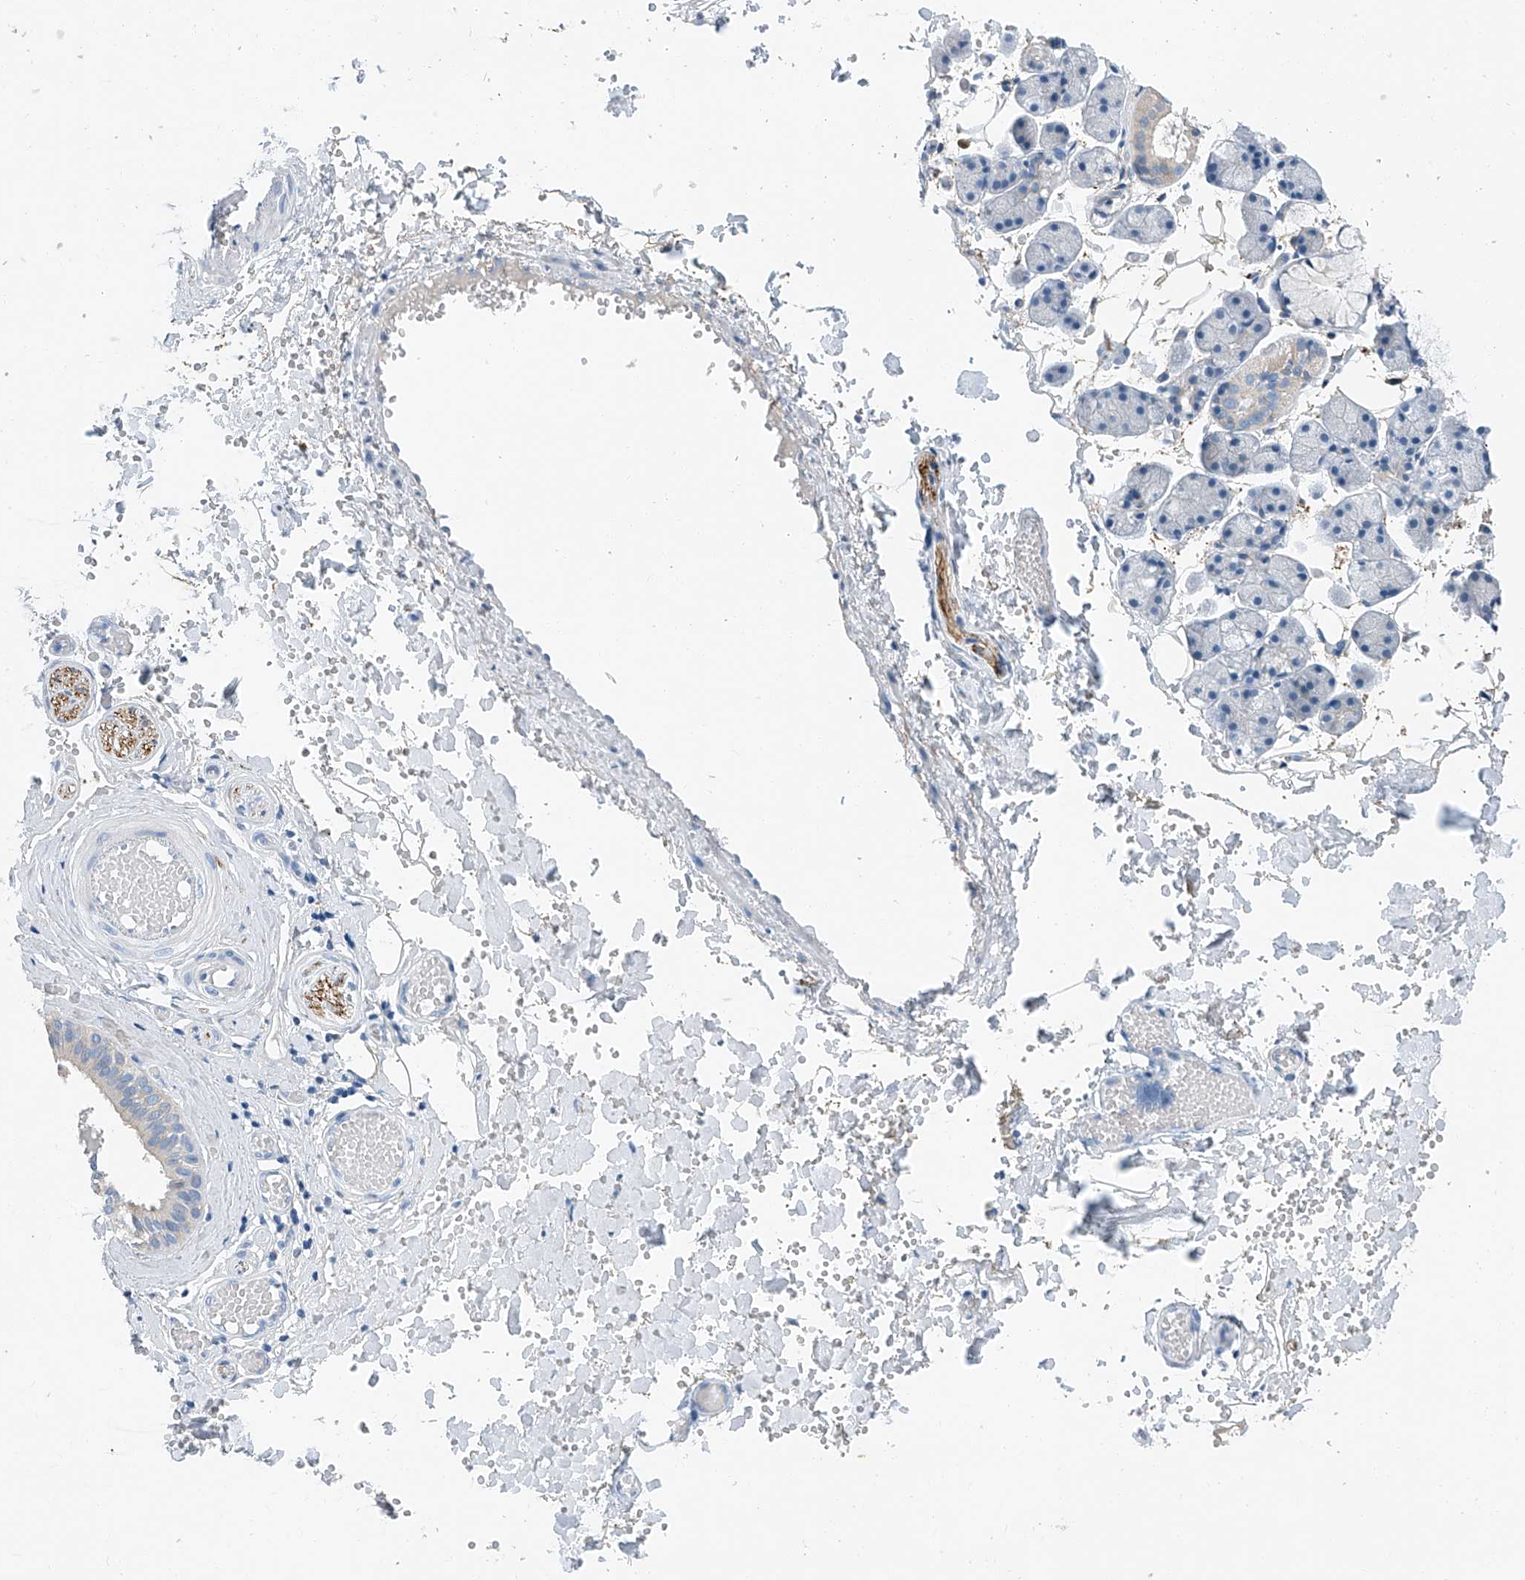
{"staining": {"intensity": "negative", "quantity": "none", "location": "none"}, "tissue": "salivary gland", "cell_type": "Glandular cells", "image_type": "normal", "snomed": [{"axis": "morphology", "description": "Normal tissue, NOS"}, {"axis": "topography", "description": "Salivary gland"}], "caption": "Salivary gland stained for a protein using immunohistochemistry shows no expression glandular cells.", "gene": "MDGA1", "patient": {"sex": "female", "age": 33}}